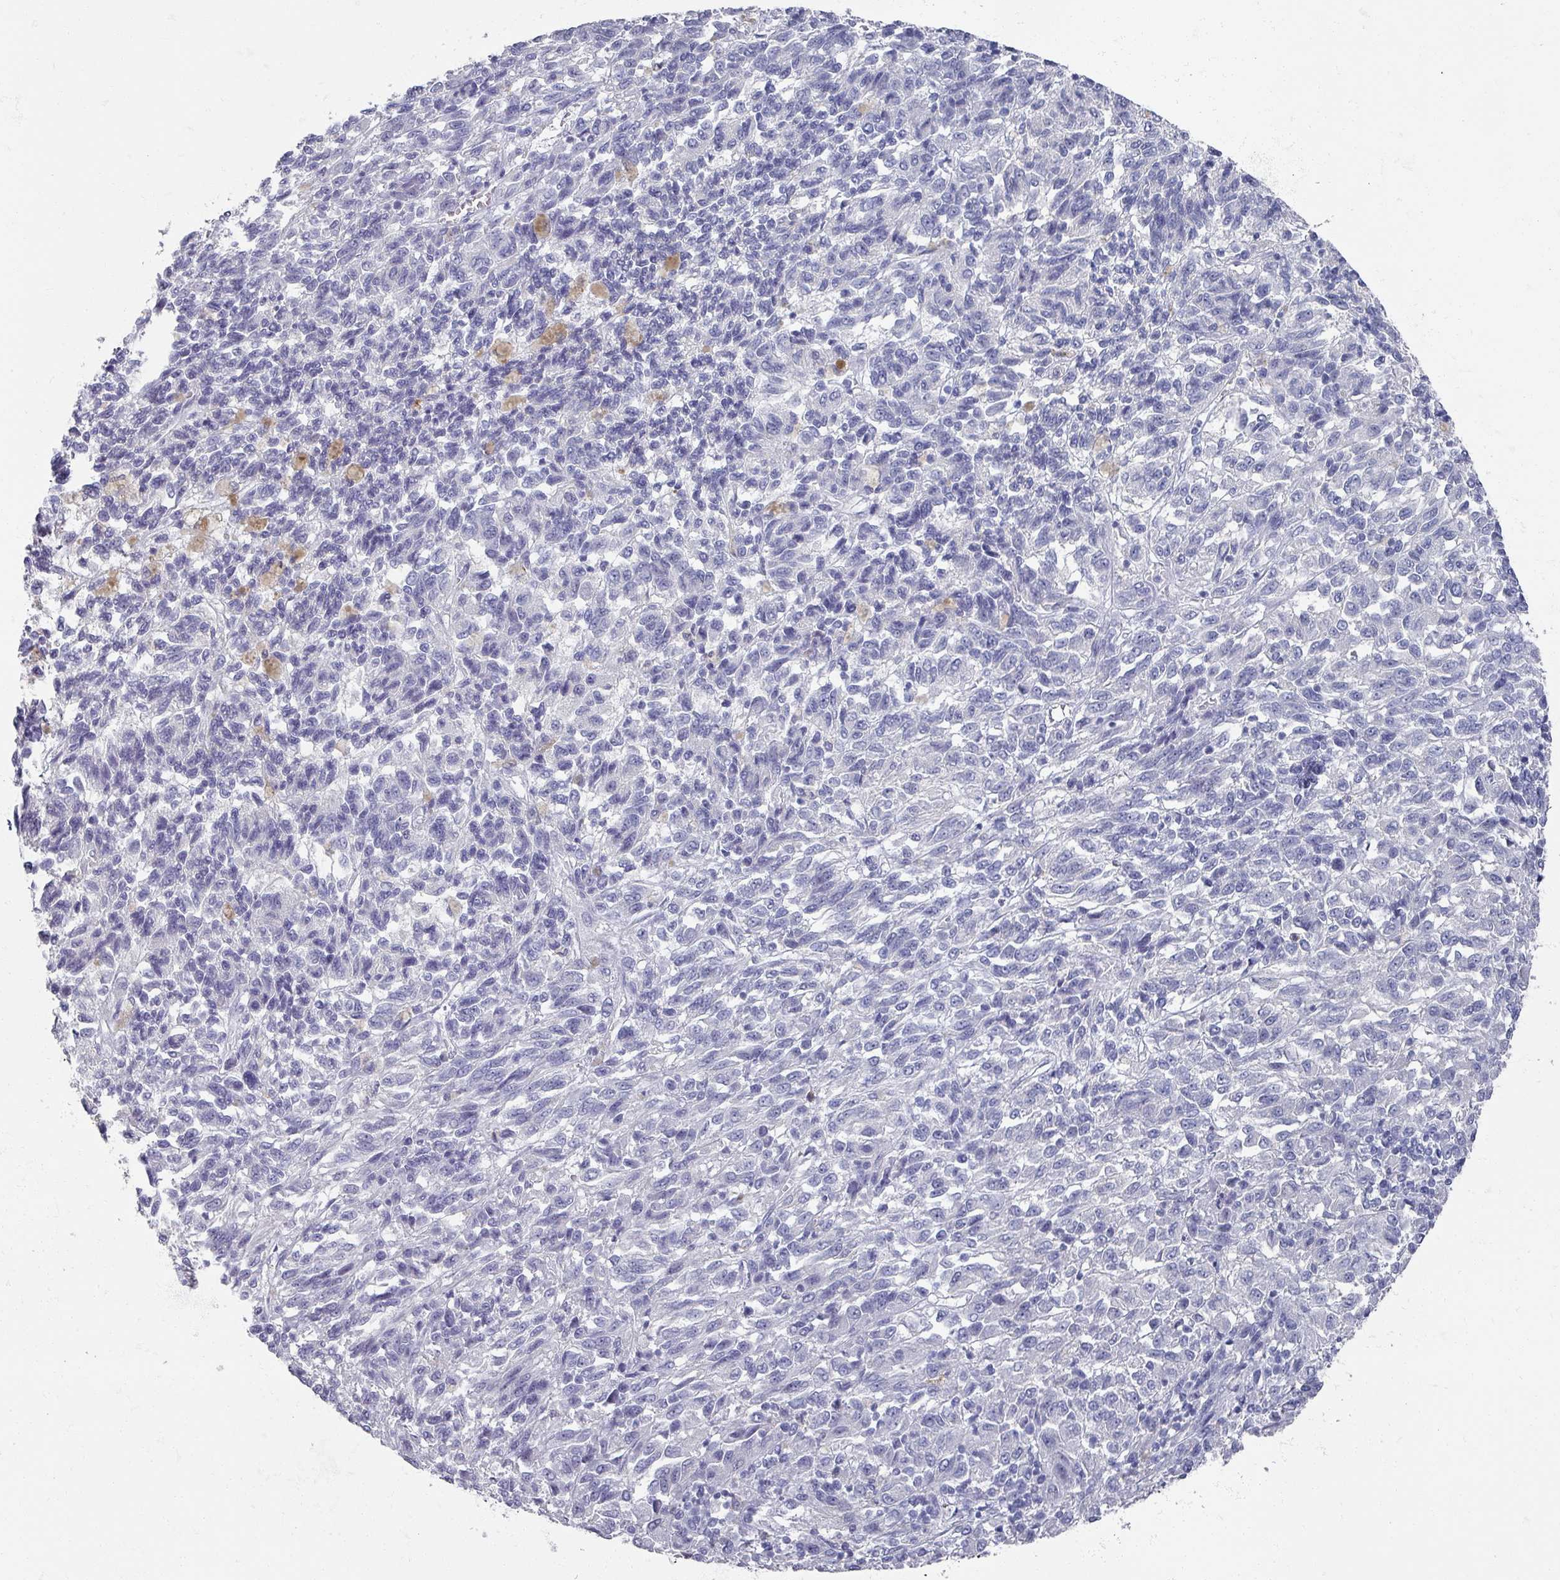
{"staining": {"intensity": "negative", "quantity": "none", "location": "none"}, "tissue": "melanoma", "cell_type": "Tumor cells", "image_type": "cancer", "snomed": [{"axis": "morphology", "description": "Malignant melanoma, Metastatic site"}, {"axis": "topography", "description": "Lung"}], "caption": "Human malignant melanoma (metastatic site) stained for a protein using immunohistochemistry (IHC) displays no positivity in tumor cells.", "gene": "OMG", "patient": {"sex": "male", "age": 64}}